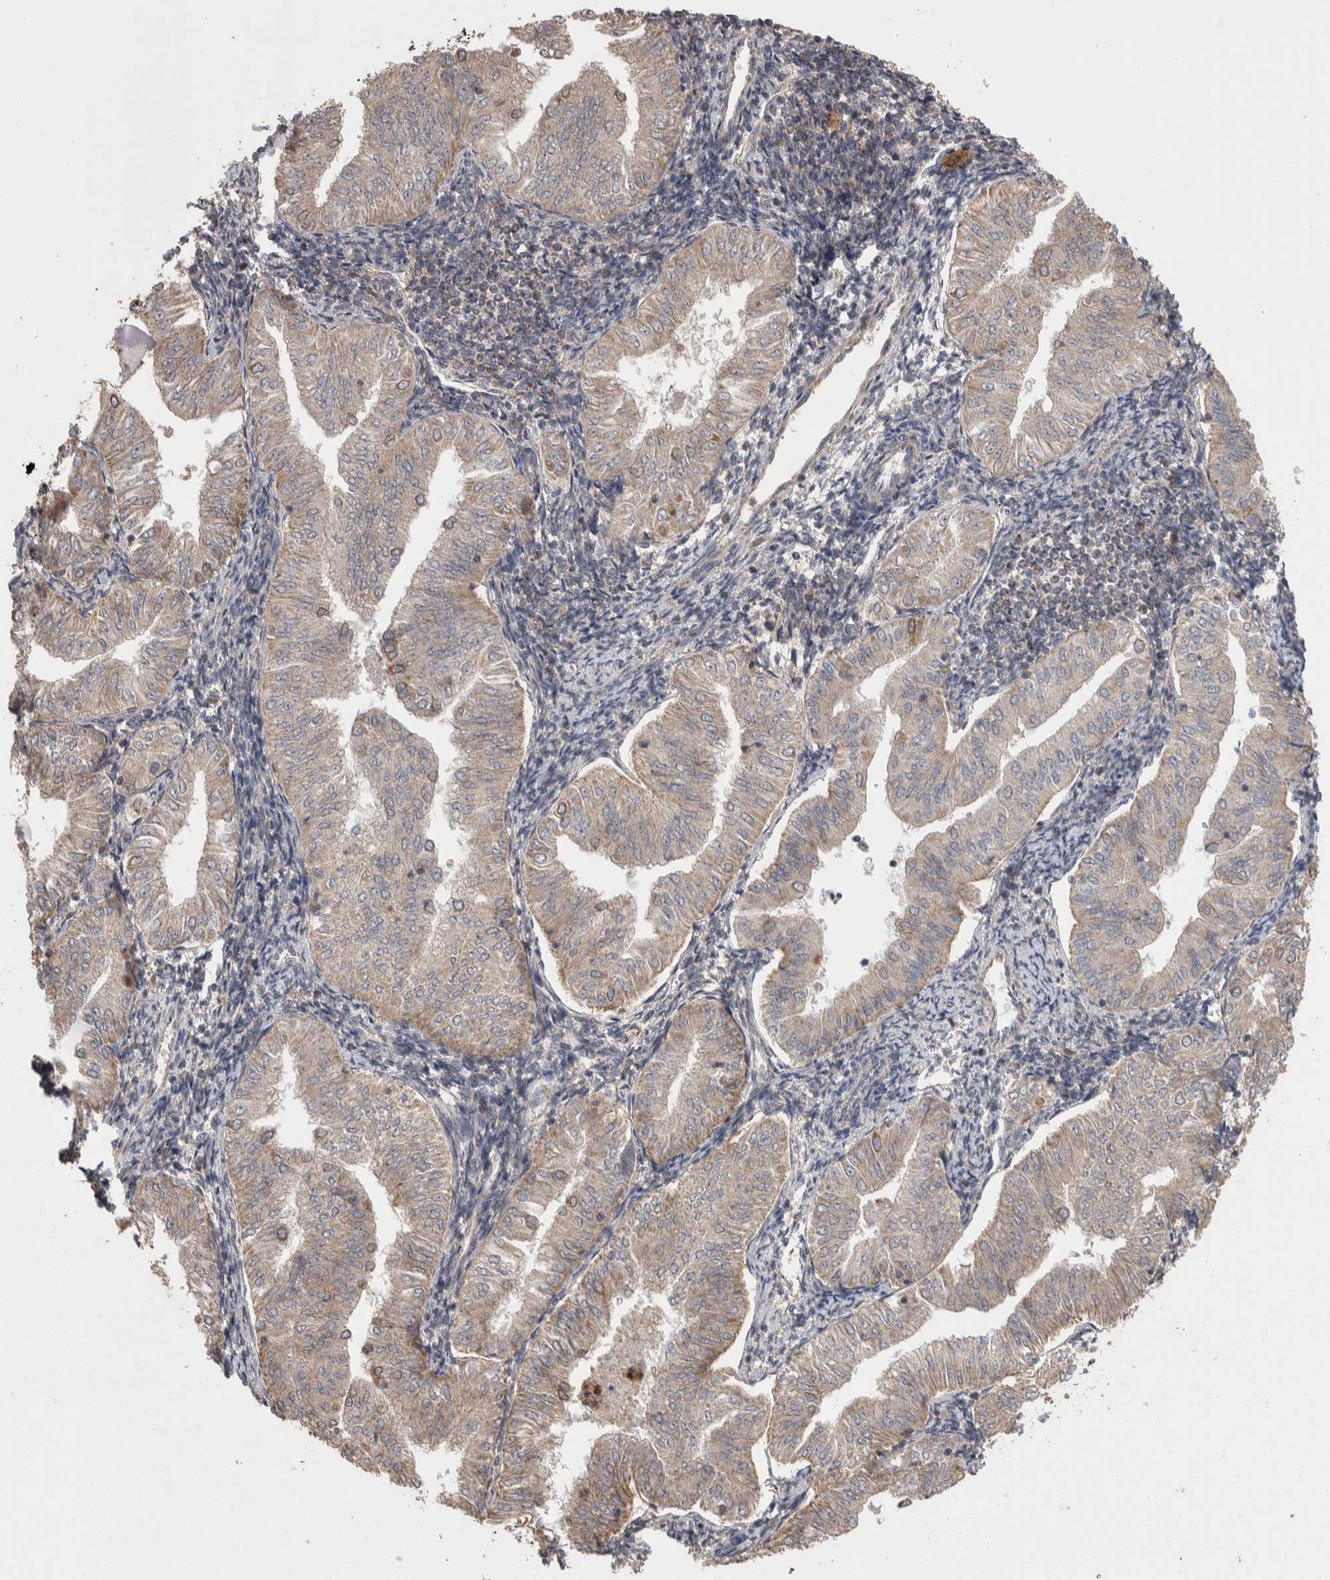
{"staining": {"intensity": "weak", "quantity": ">75%", "location": "cytoplasmic/membranous"}, "tissue": "endometrial cancer", "cell_type": "Tumor cells", "image_type": "cancer", "snomed": [{"axis": "morphology", "description": "Normal tissue, NOS"}, {"axis": "morphology", "description": "Adenocarcinoma, NOS"}, {"axis": "topography", "description": "Endometrium"}], "caption": "Brown immunohistochemical staining in endometrial cancer (adenocarcinoma) reveals weak cytoplasmic/membranous positivity in approximately >75% of tumor cells. (DAB IHC with brightfield microscopy, high magnification).", "gene": "SCO1", "patient": {"sex": "female", "age": 53}}